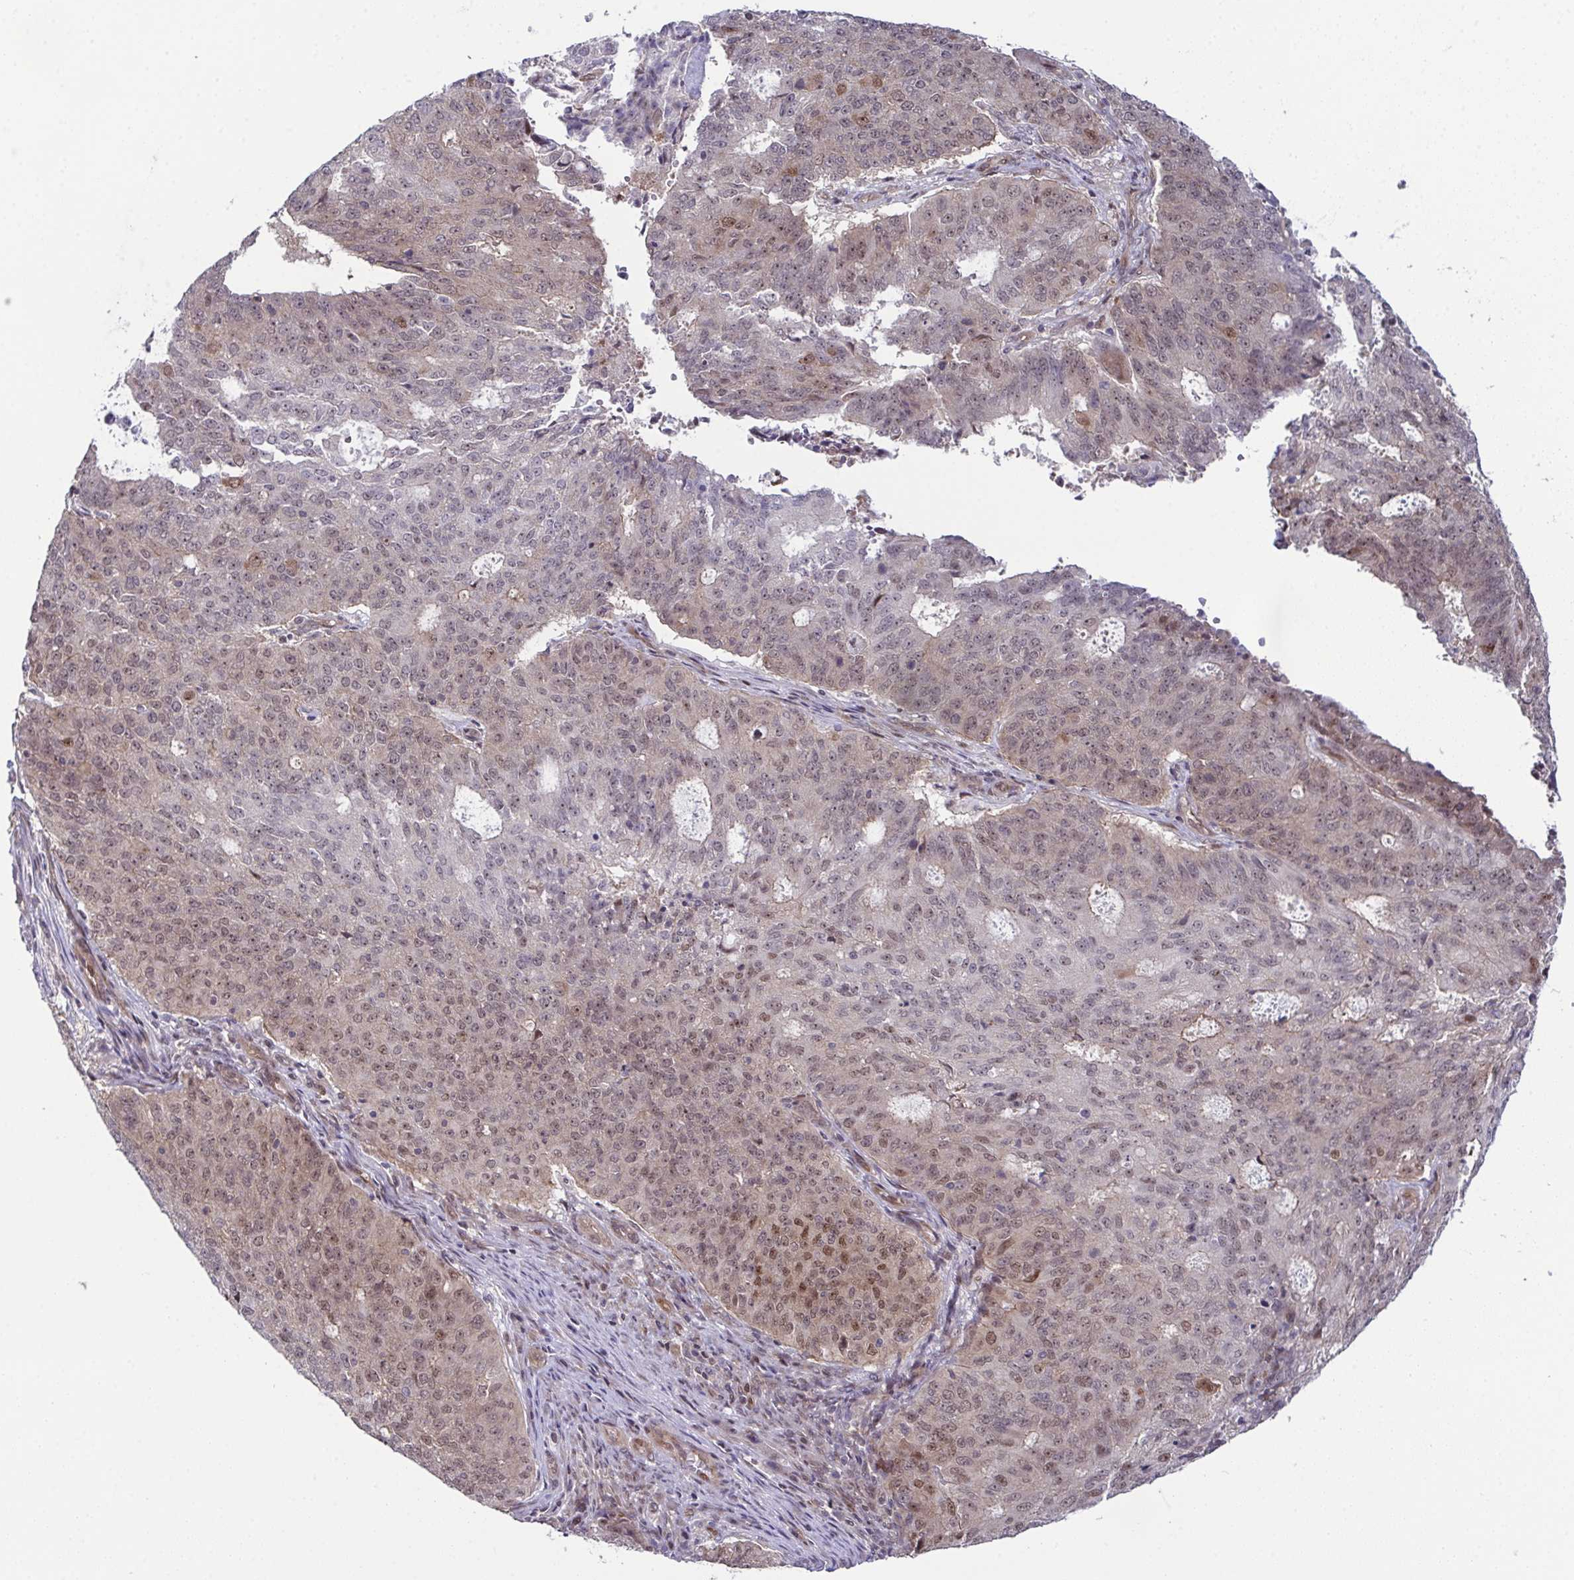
{"staining": {"intensity": "weak", "quantity": "25%-75%", "location": "nuclear"}, "tissue": "endometrial cancer", "cell_type": "Tumor cells", "image_type": "cancer", "snomed": [{"axis": "morphology", "description": "Adenocarcinoma, NOS"}, {"axis": "topography", "description": "Endometrium"}], "caption": "Immunohistochemical staining of human endometrial cancer (adenocarcinoma) exhibits weak nuclear protein expression in about 25%-75% of tumor cells. (DAB (3,3'-diaminobenzidine) = brown stain, brightfield microscopy at high magnification).", "gene": "DNAJB1", "patient": {"sex": "female", "age": 82}}